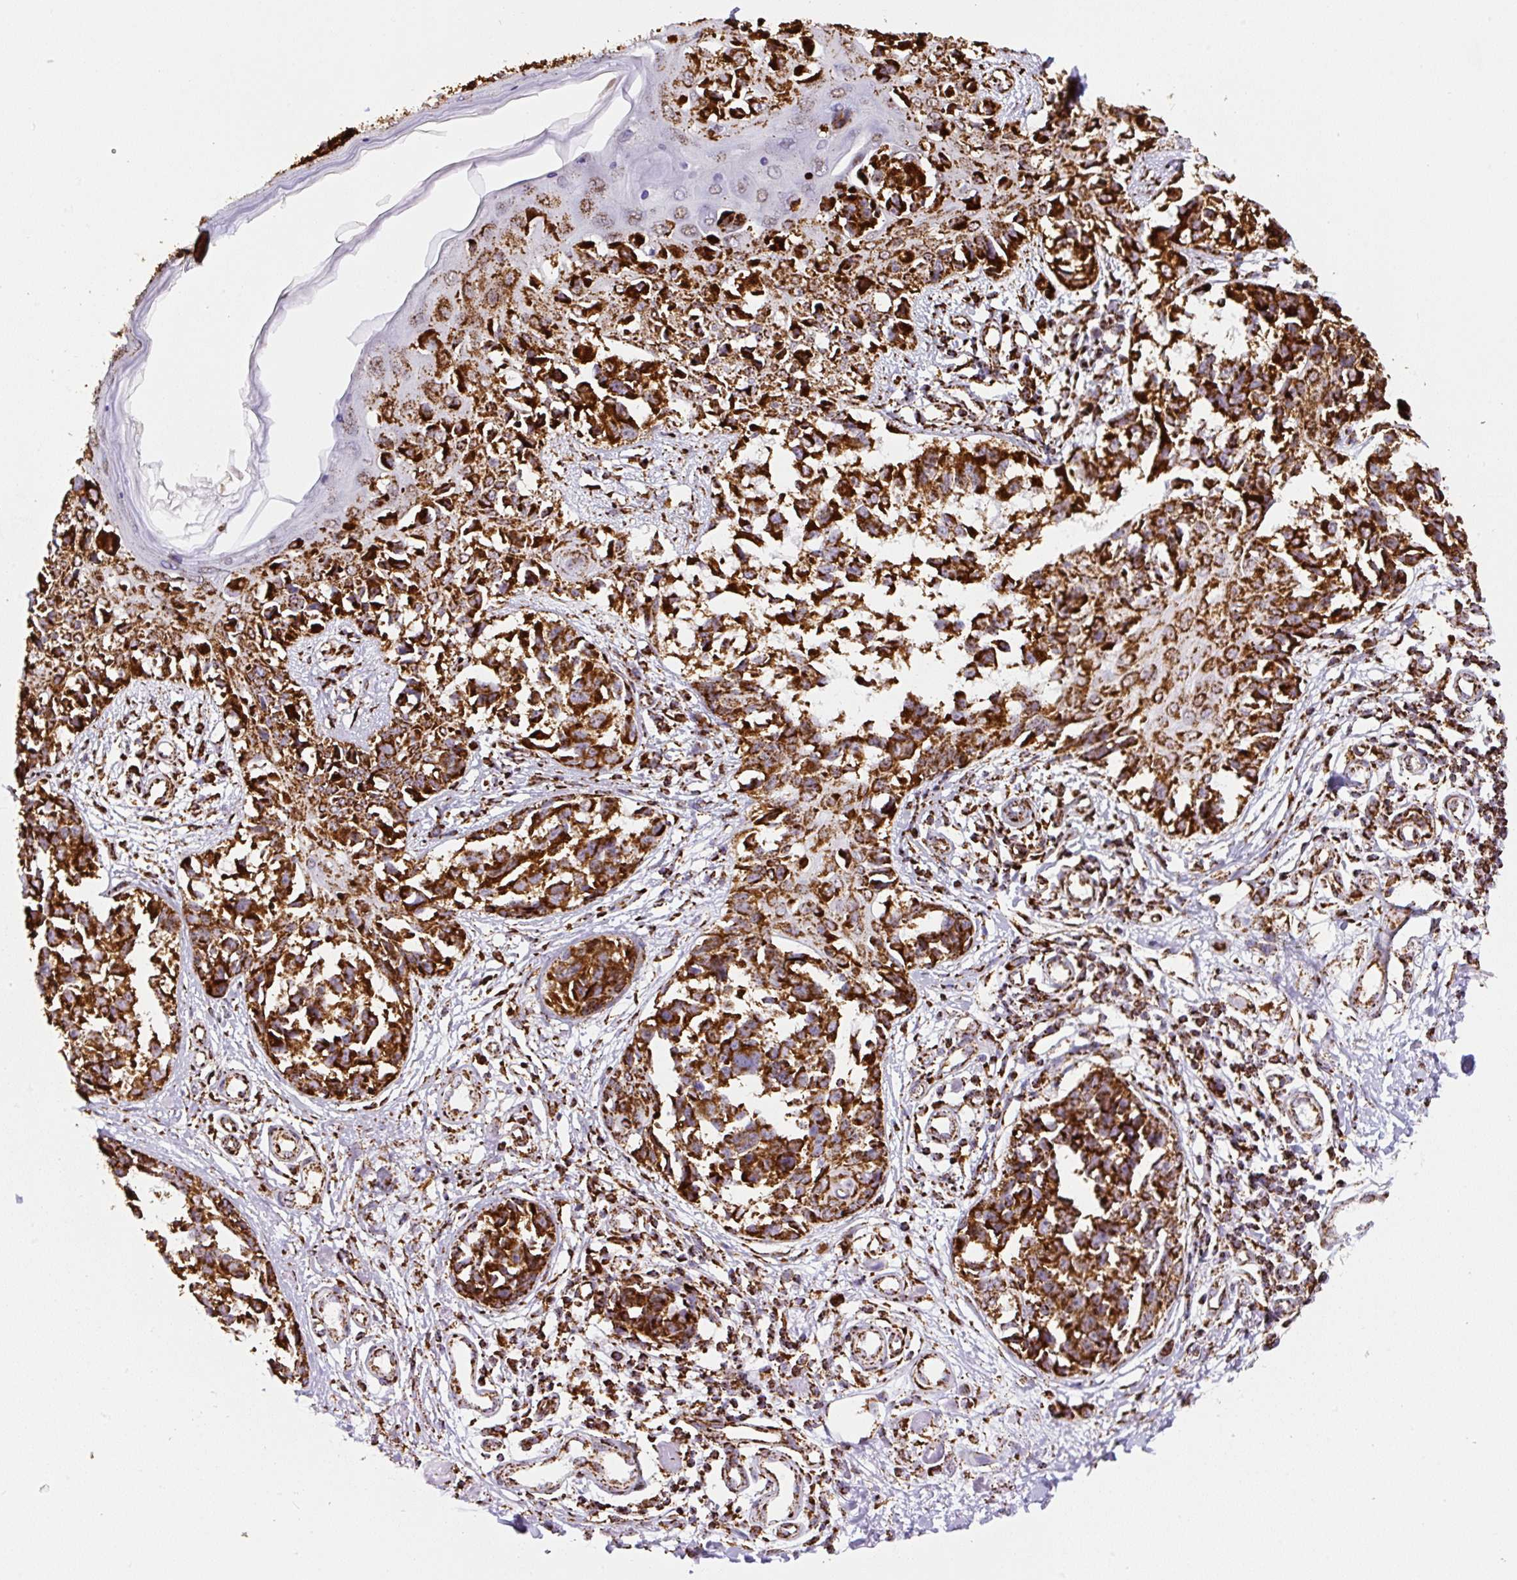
{"staining": {"intensity": "strong", "quantity": ">75%", "location": "cytoplasmic/membranous"}, "tissue": "melanoma", "cell_type": "Tumor cells", "image_type": "cancer", "snomed": [{"axis": "morphology", "description": "Malignant melanoma, NOS"}, {"axis": "topography", "description": "Skin"}], "caption": "The micrograph reveals staining of melanoma, revealing strong cytoplasmic/membranous protein staining (brown color) within tumor cells.", "gene": "ATP5F1A", "patient": {"sex": "male", "age": 73}}